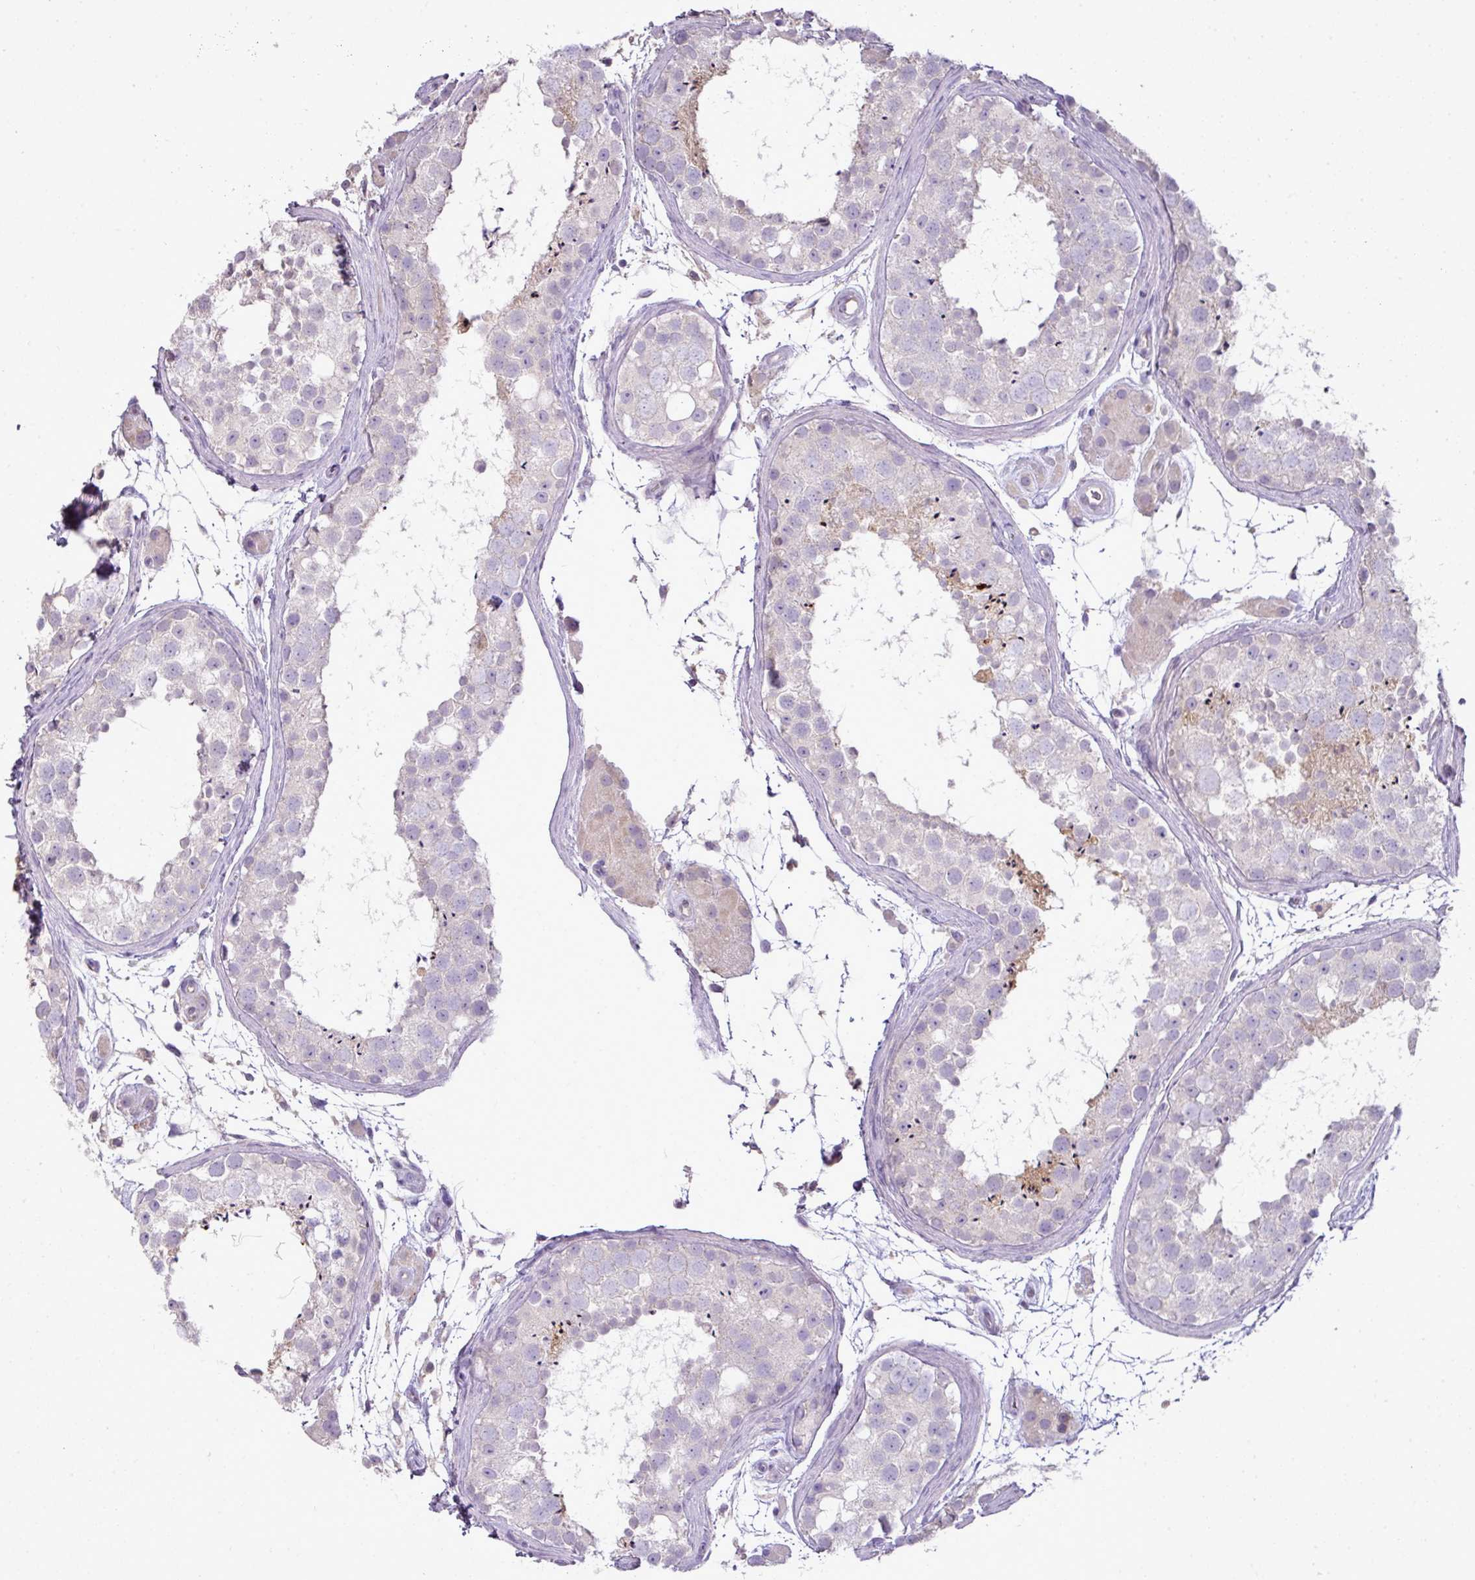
{"staining": {"intensity": "moderate", "quantity": "<25%", "location": "cytoplasmic/membranous"}, "tissue": "testis", "cell_type": "Cells in seminiferous ducts", "image_type": "normal", "snomed": [{"axis": "morphology", "description": "Normal tissue, NOS"}, {"axis": "topography", "description": "Testis"}], "caption": "An immunohistochemistry histopathology image of unremarkable tissue is shown. Protein staining in brown shows moderate cytoplasmic/membranous positivity in testis within cells in seminiferous ducts.", "gene": "BRINP2", "patient": {"sex": "male", "age": 41}}